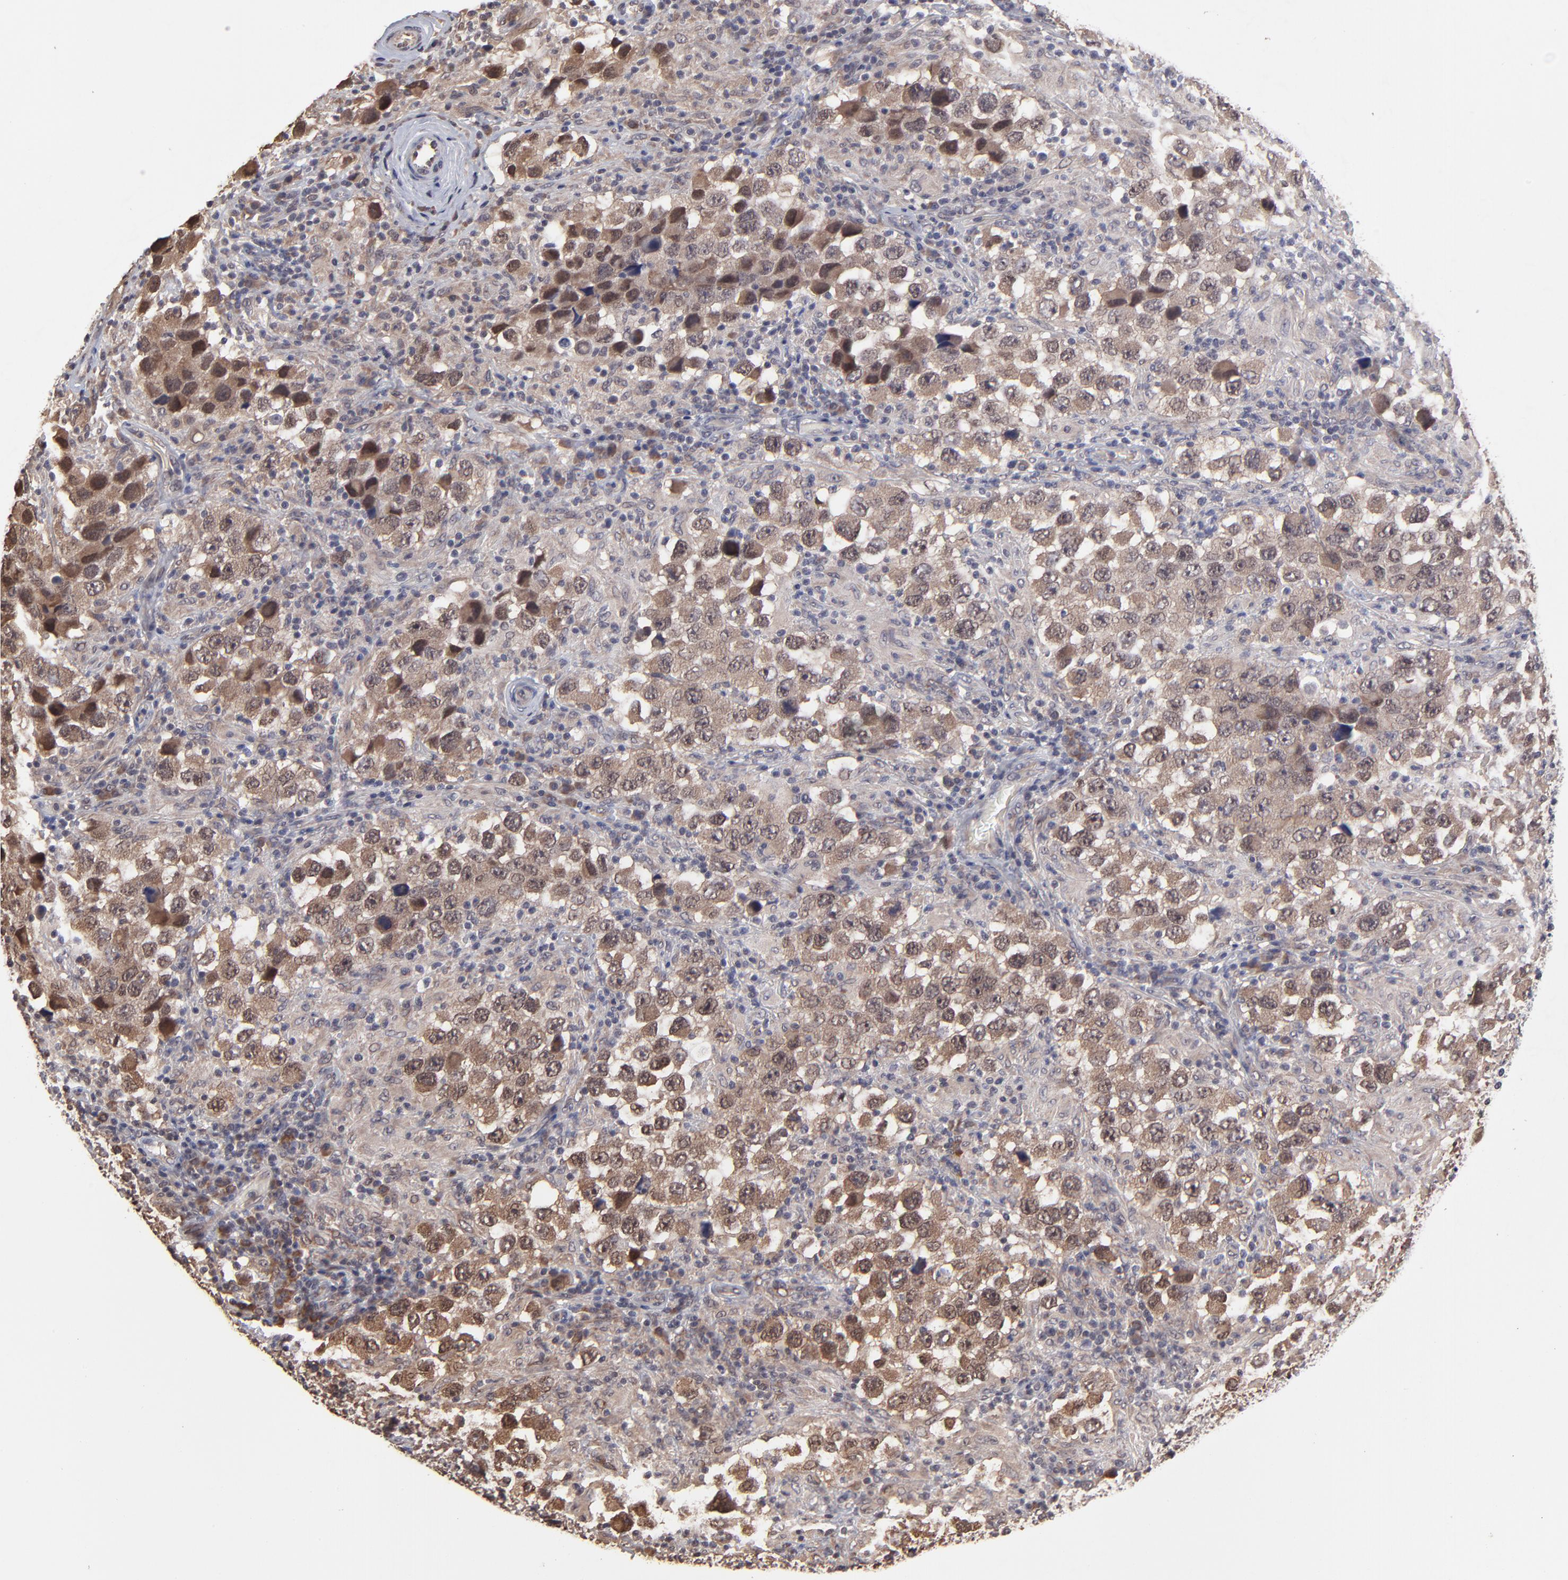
{"staining": {"intensity": "moderate", "quantity": ">75%", "location": "cytoplasmic/membranous,nuclear"}, "tissue": "testis cancer", "cell_type": "Tumor cells", "image_type": "cancer", "snomed": [{"axis": "morphology", "description": "Carcinoma, Embryonal, NOS"}, {"axis": "topography", "description": "Testis"}], "caption": "An image showing moderate cytoplasmic/membranous and nuclear staining in about >75% of tumor cells in testis embryonal carcinoma, as visualized by brown immunohistochemical staining.", "gene": "CHL1", "patient": {"sex": "male", "age": 21}}